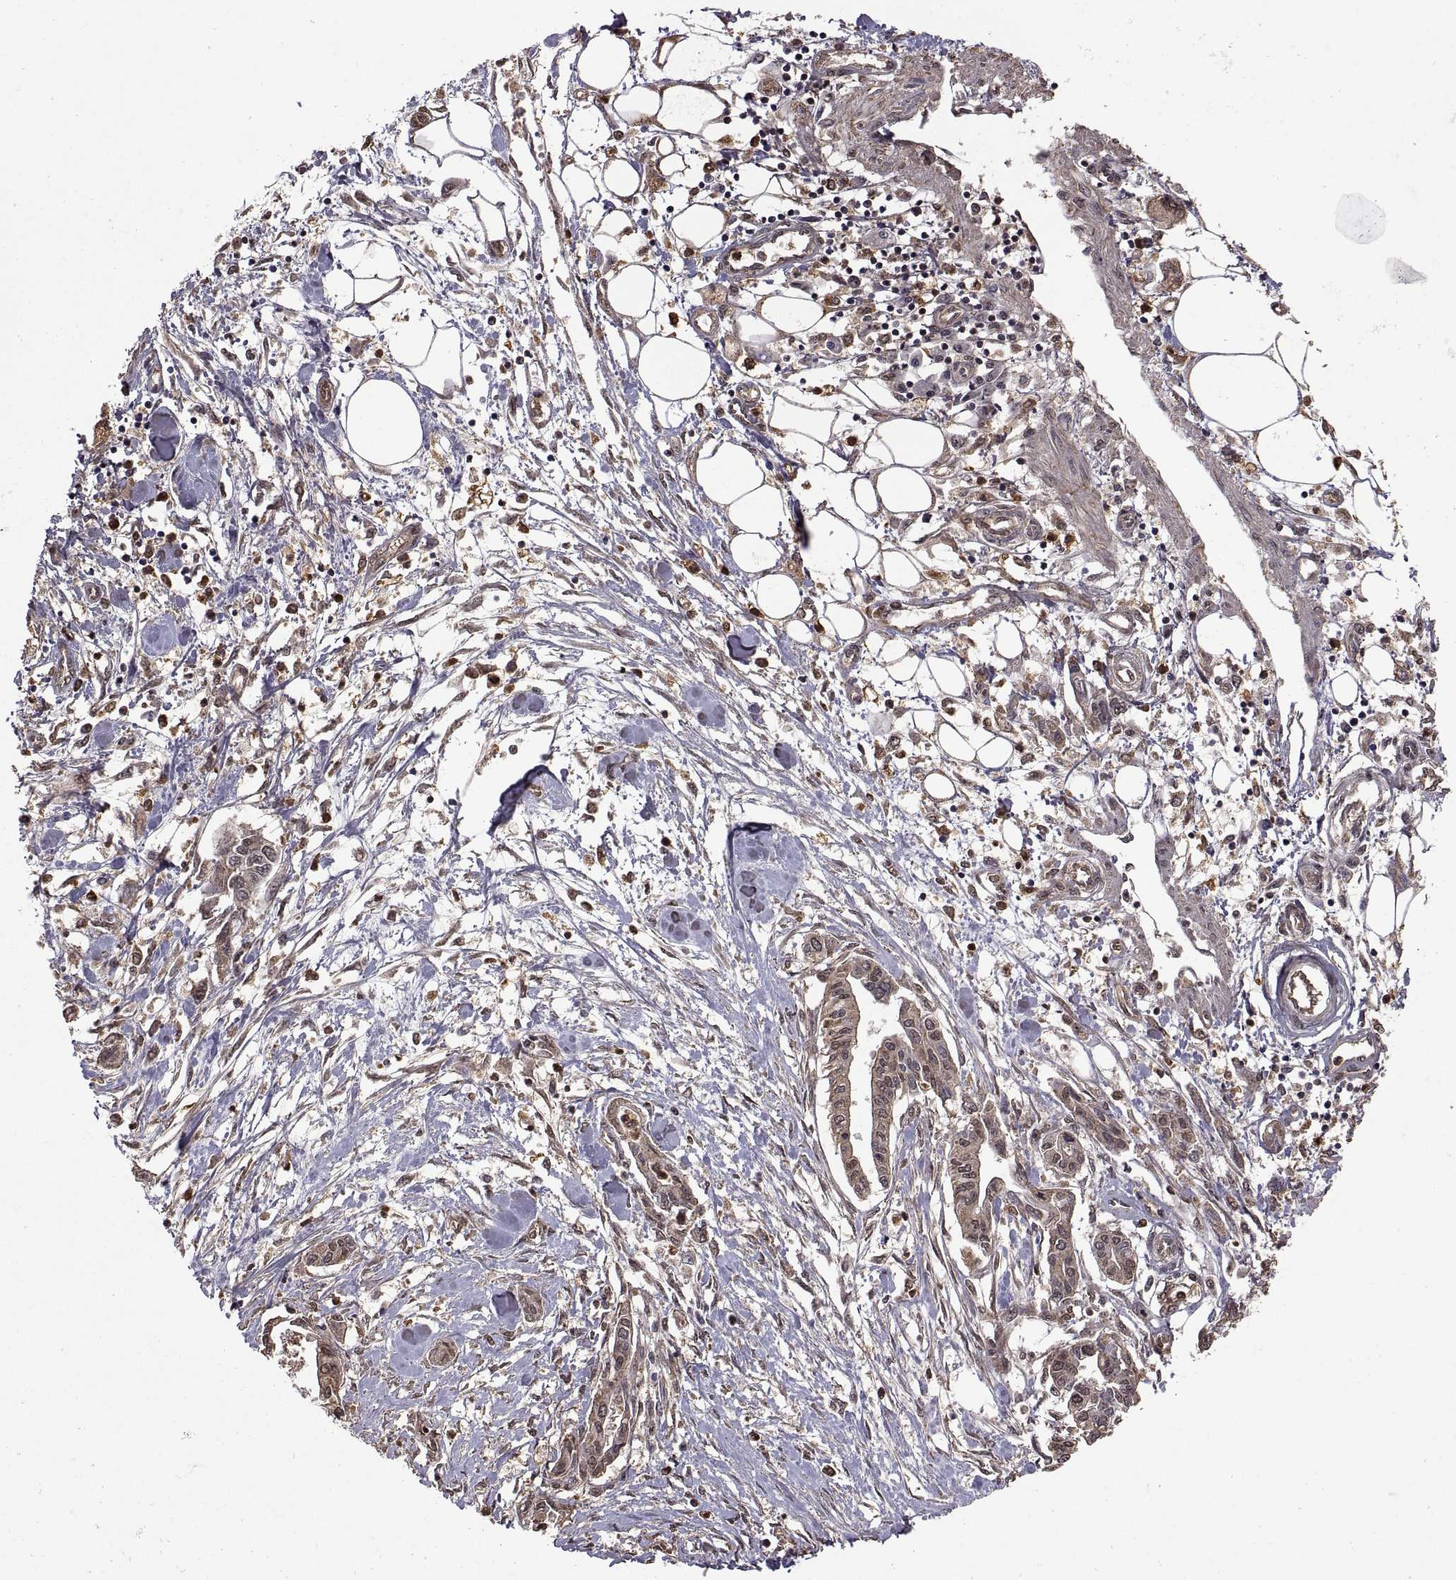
{"staining": {"intensity": "weak", "quantity": ">75%", "location": "cytoplasmic/membranous"}, "tissue": "pancreatic cancer", "cell_type": "Tumor cells", "image_type": "cancer", "snomed": [{"axis": "morphology", "description": "Adenocarcinoma, NOS"}, {"axis": "topography", "description": "Pancreas"}], "caption": "Pancreatic cancer (adenocarcinoma) stained with a protein marker reveals weak staining in tumor cells.", "gene": "ZNRF2", "patient": {"sex": "male", "age": 60}}